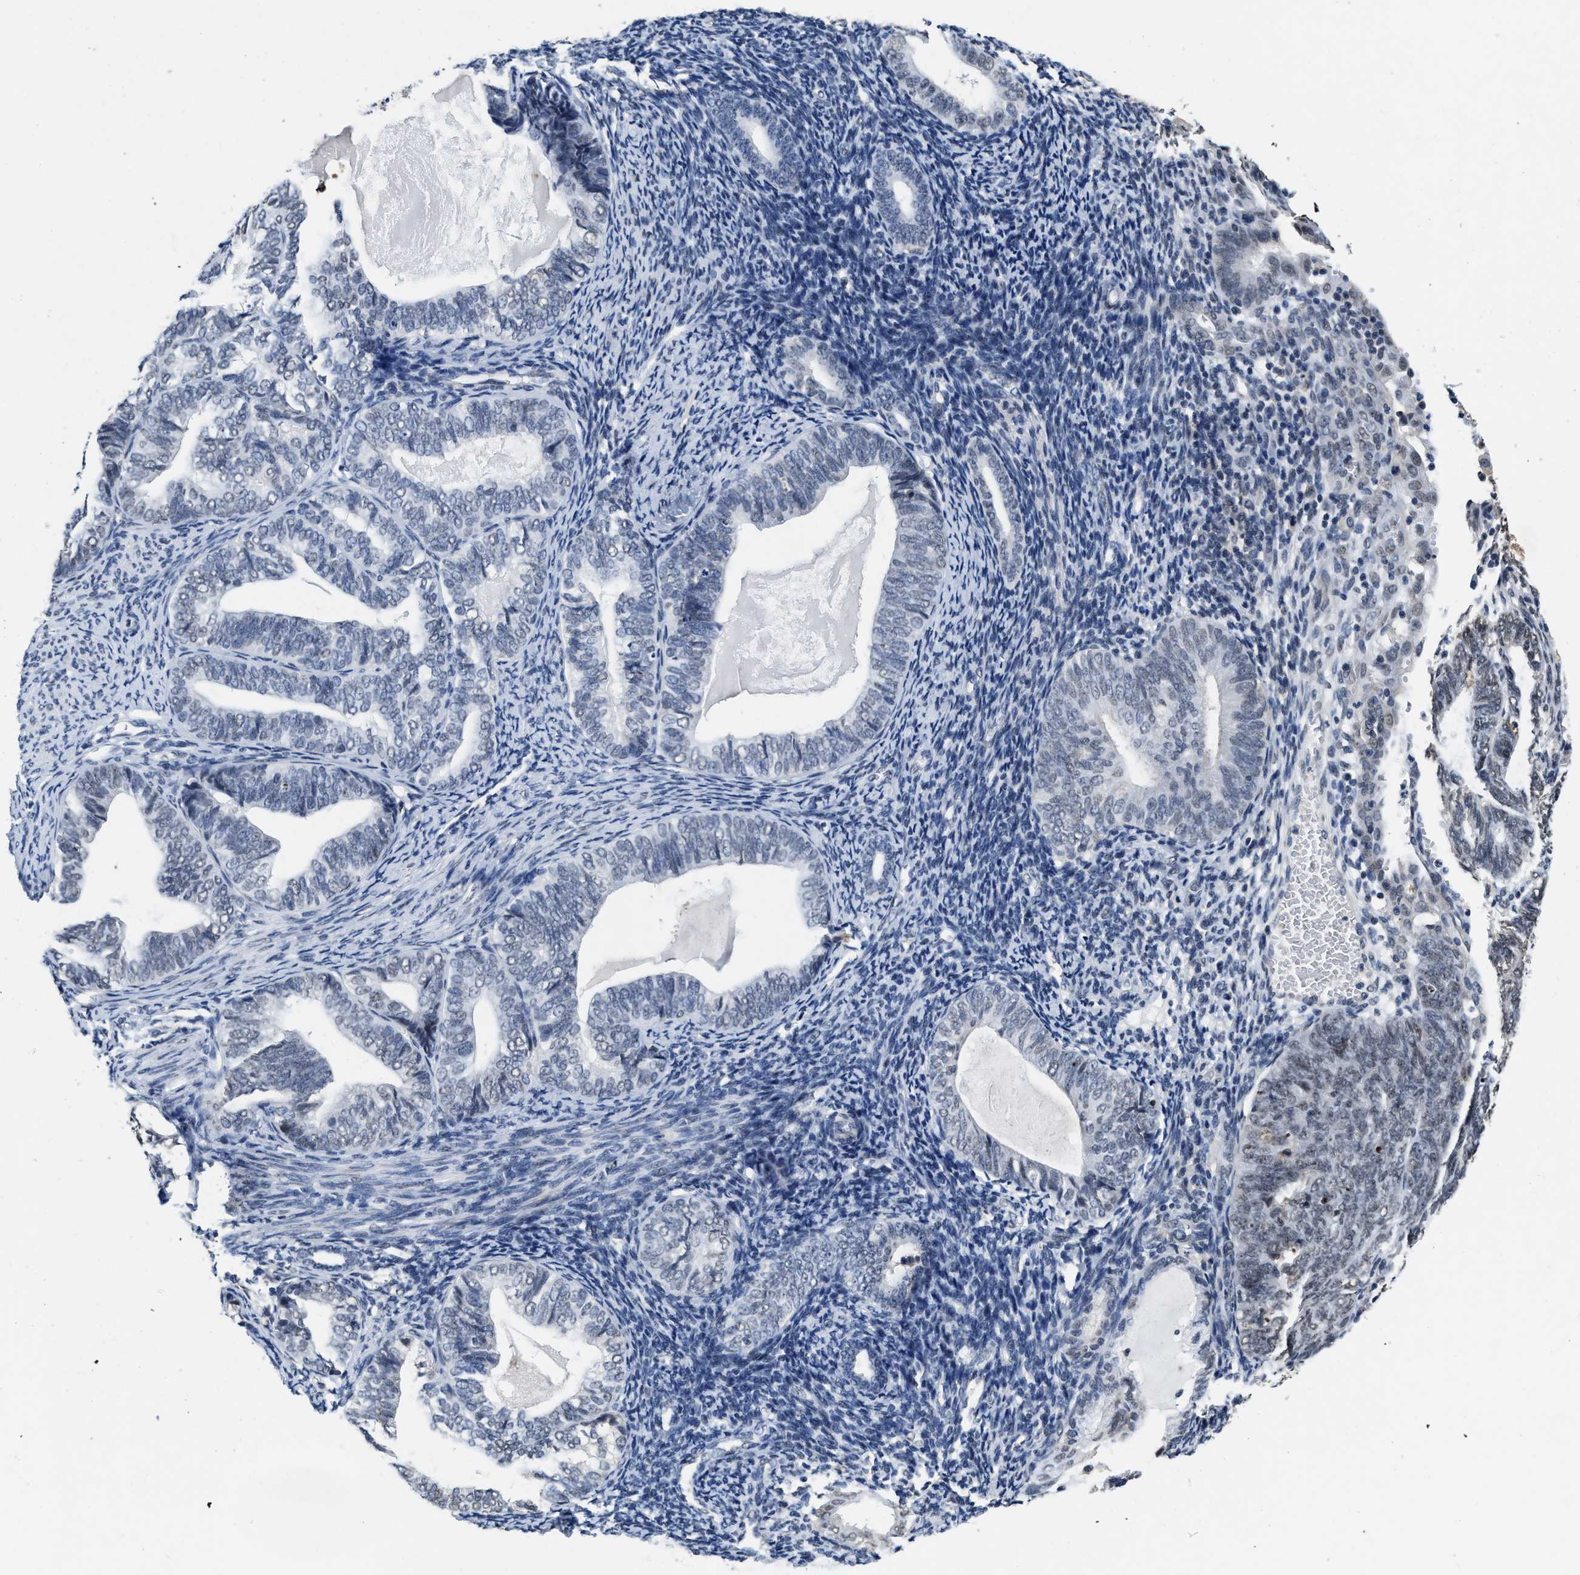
{"staining": {"intensity": "weak", "quantity": "<25%", "location": "nuclear"}, "tissue": "endometrial cancer", "cell_type": "Tumor cells", "image_type": "cancer", "snomed": [{"axis": "morphology", "description": "Adenocarcinoma, NOS"}, {"axis": "topography", "description": "Uterus"}], "caption": "Immunohistochemical staining of human endometrial adenocarcinoma shows no significant expression in tumor cells.", "gene": "SUPT16H", "patient": {"sex": "female", "age": 60}}